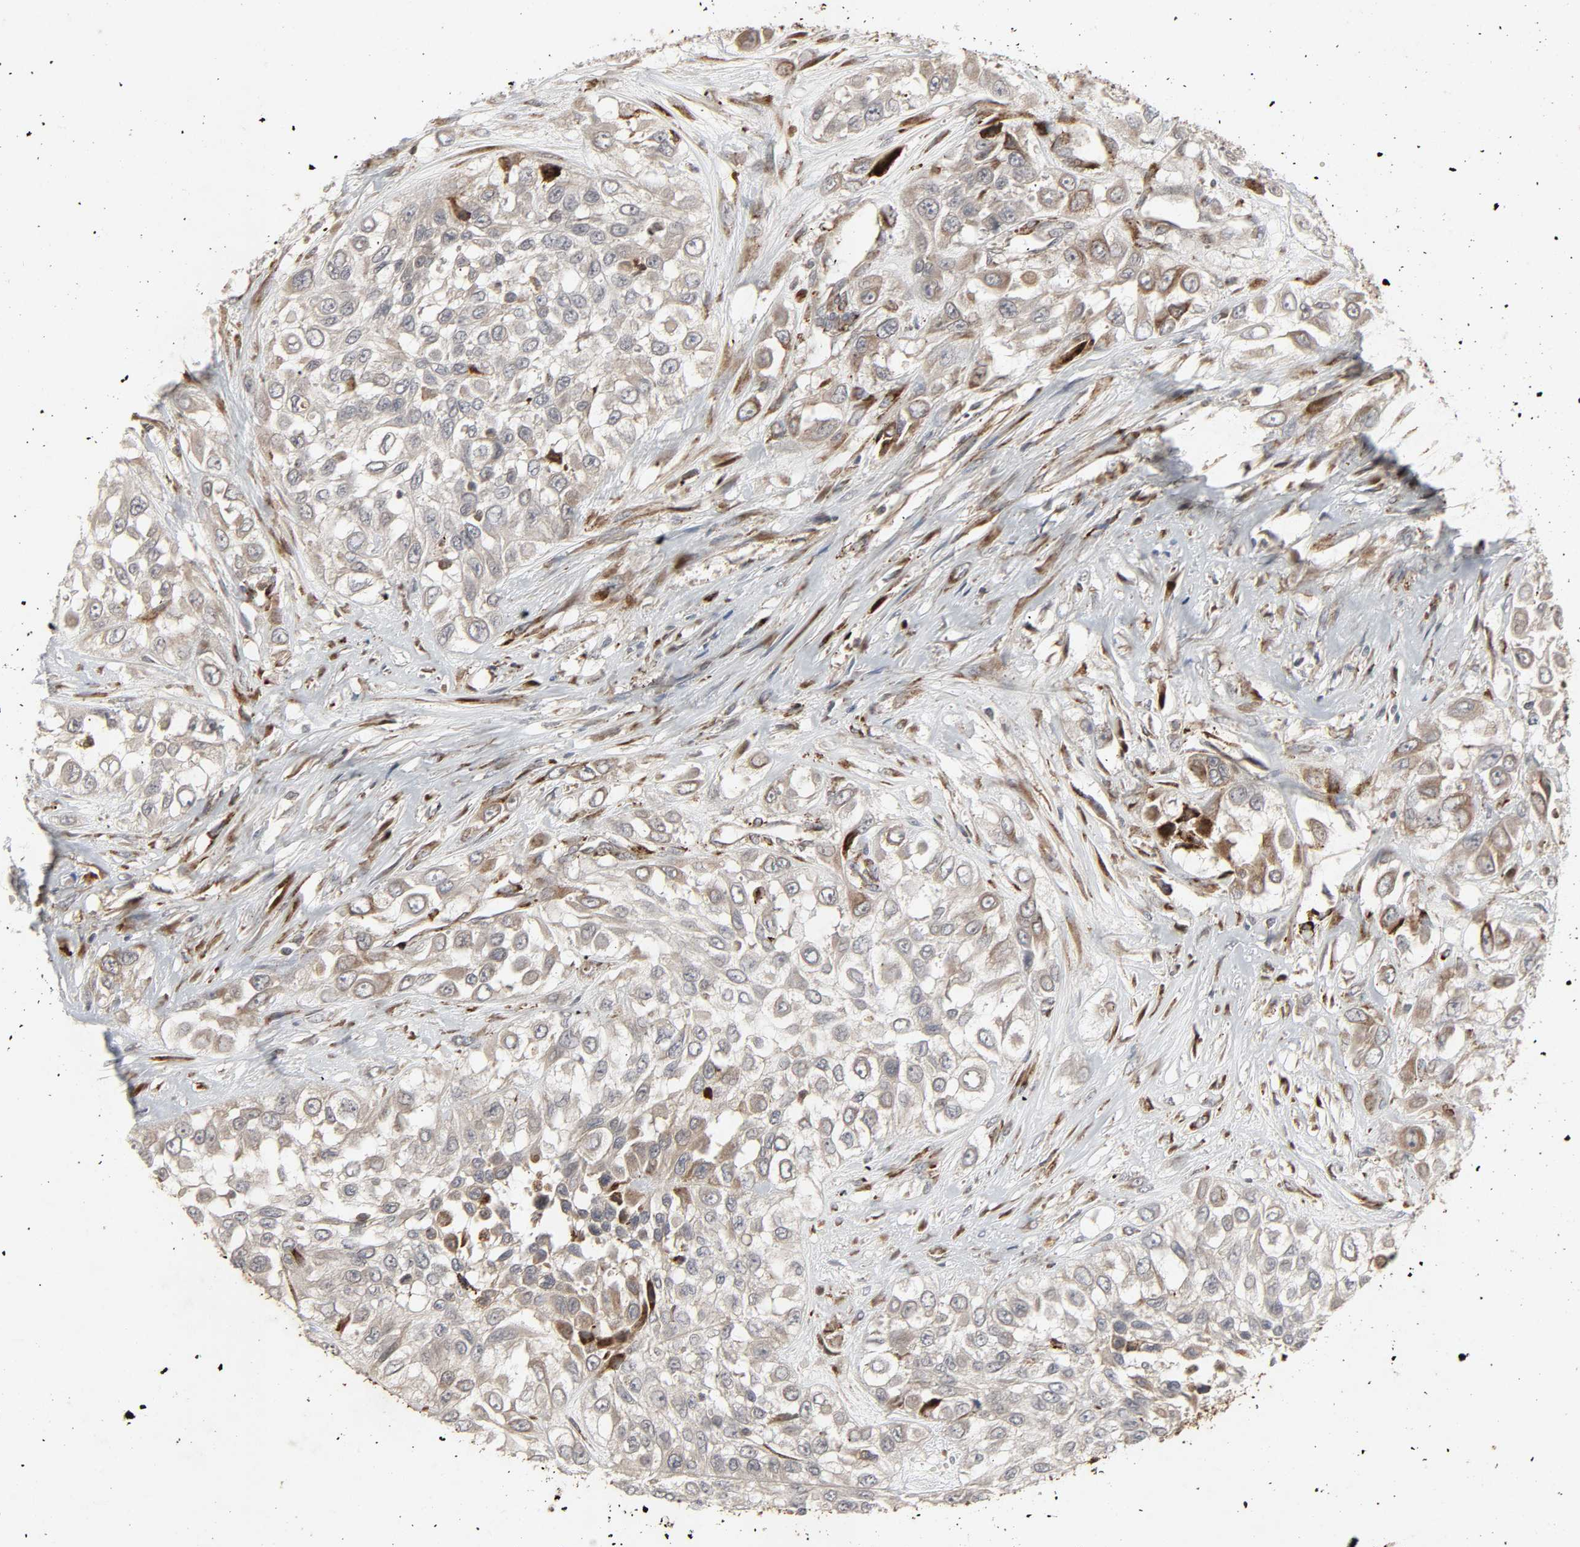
{"staining": {"intensity": "strong", "quantity": ">75%", "location": "cytoplasmic/membranous"}, "tissue": "urothelial cancer", "cell_type": "Tumor cells", "image_type": "cancer", "snomed": [{"axis": "morphology", "description": "Urothelial carcinoma, High grade"}, {"axis": "topography", "description": "Urinary bladder"}], "caption": "Strong cytoplasmic/membranous protein staining is seen in about >75% of tumor cells in urothelial cancer.", "gene": "ADCY4", "patient": {"sex": "male", "age": 57}}